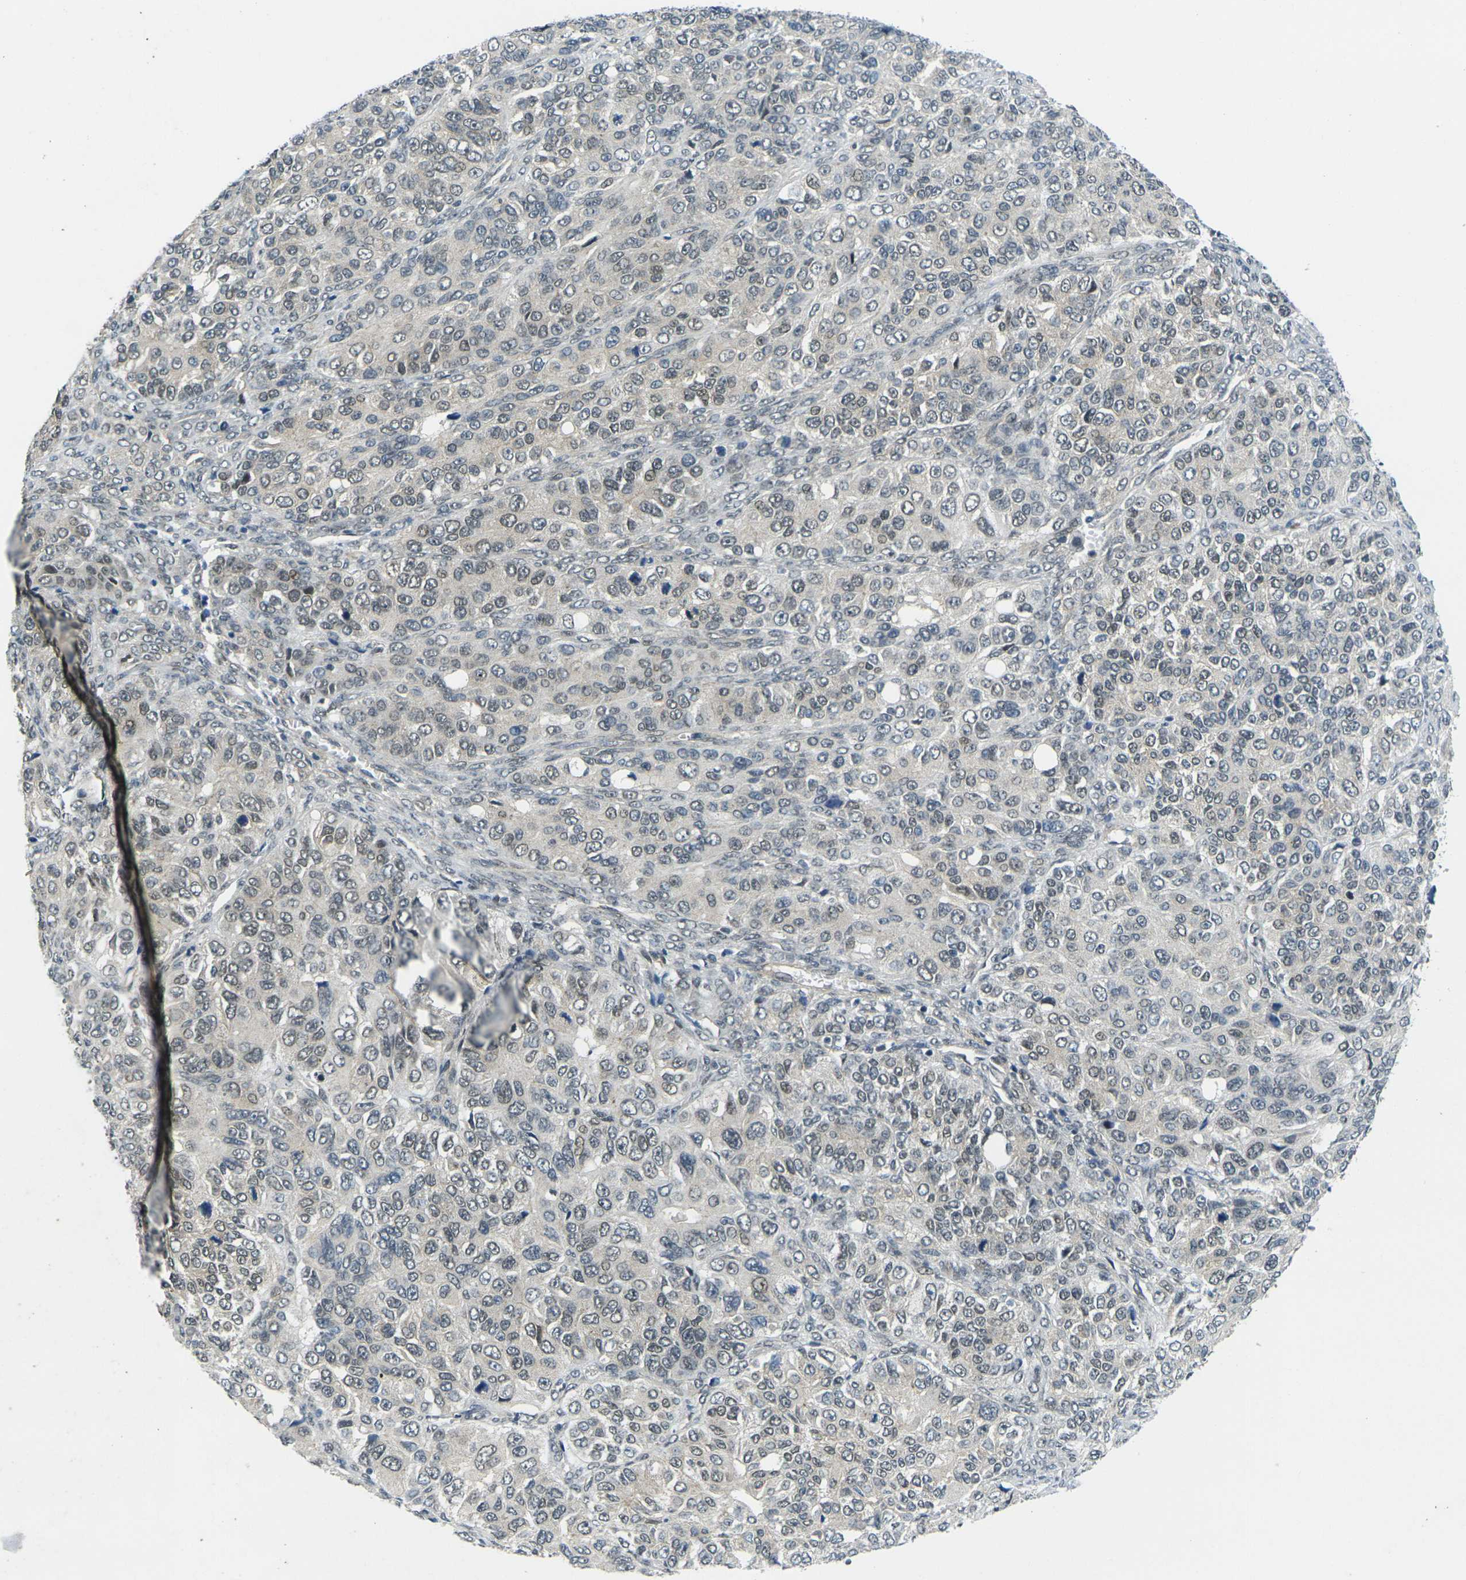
{"staining": {"intensity": "weak", "quantity": "25%-75%", "location": "cytoplasmic/membranous,nuclear"}, "tissue": "ovarian cancer", "cell_type": "Tumor cells", "image_type": "cancer", "snomed": [{"axis": "morphology", "description": "Carcinoma, endometroid"}, {"axis": "topography", "description": "Ovary"}], "caption": "A brown stain highlights weak cytoplasmic/membranous and nuclear expression of a protein in human ovarian cancer tumor cells.", "gene": "KCTD10", "patient": {"sex": "female", "age": 51}}